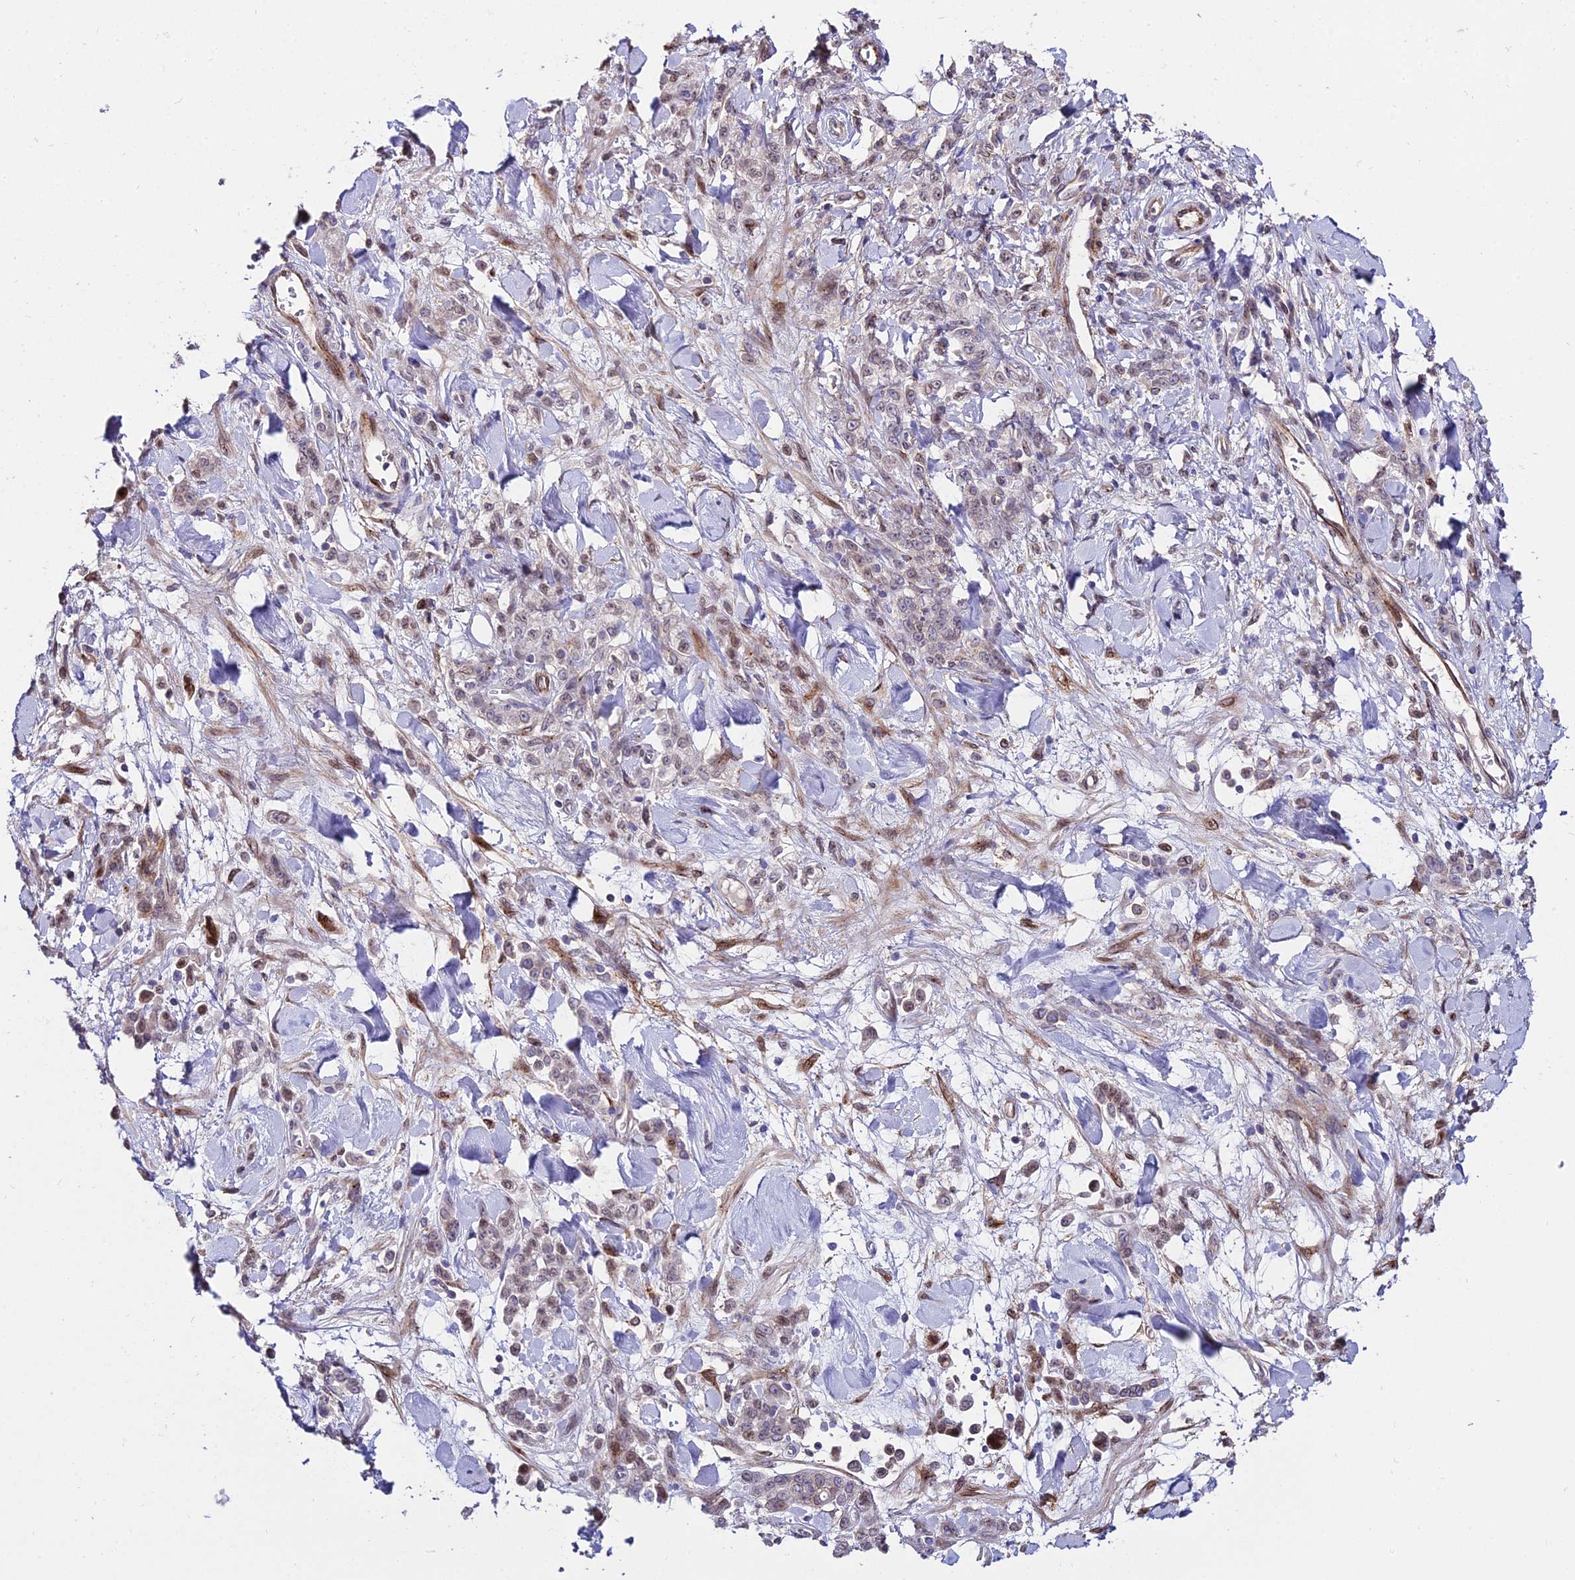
{"staining": {"intensity": "weak", "quantity": "25%-75%", "location": "nuclear"}, "tissue": "stomach cancer", "cell_type": "Tumor cells", "image_type": "cancer", "snomed": [{"axis": "morphology", "description": "Normal tissue, NOS"}, {"axis": "morphology", "description": "Adenocarcinoma, NOS"}, {"axis": "topography", "description": "Stomach"}], "caption": "This is an image of immunohistochemistry (IHC) staining of stomach cancer, which shows weak expression in the nuclear of tumor cells.", "gene": "DDX19A", "patient": {"sex": "male", "age": 82}}